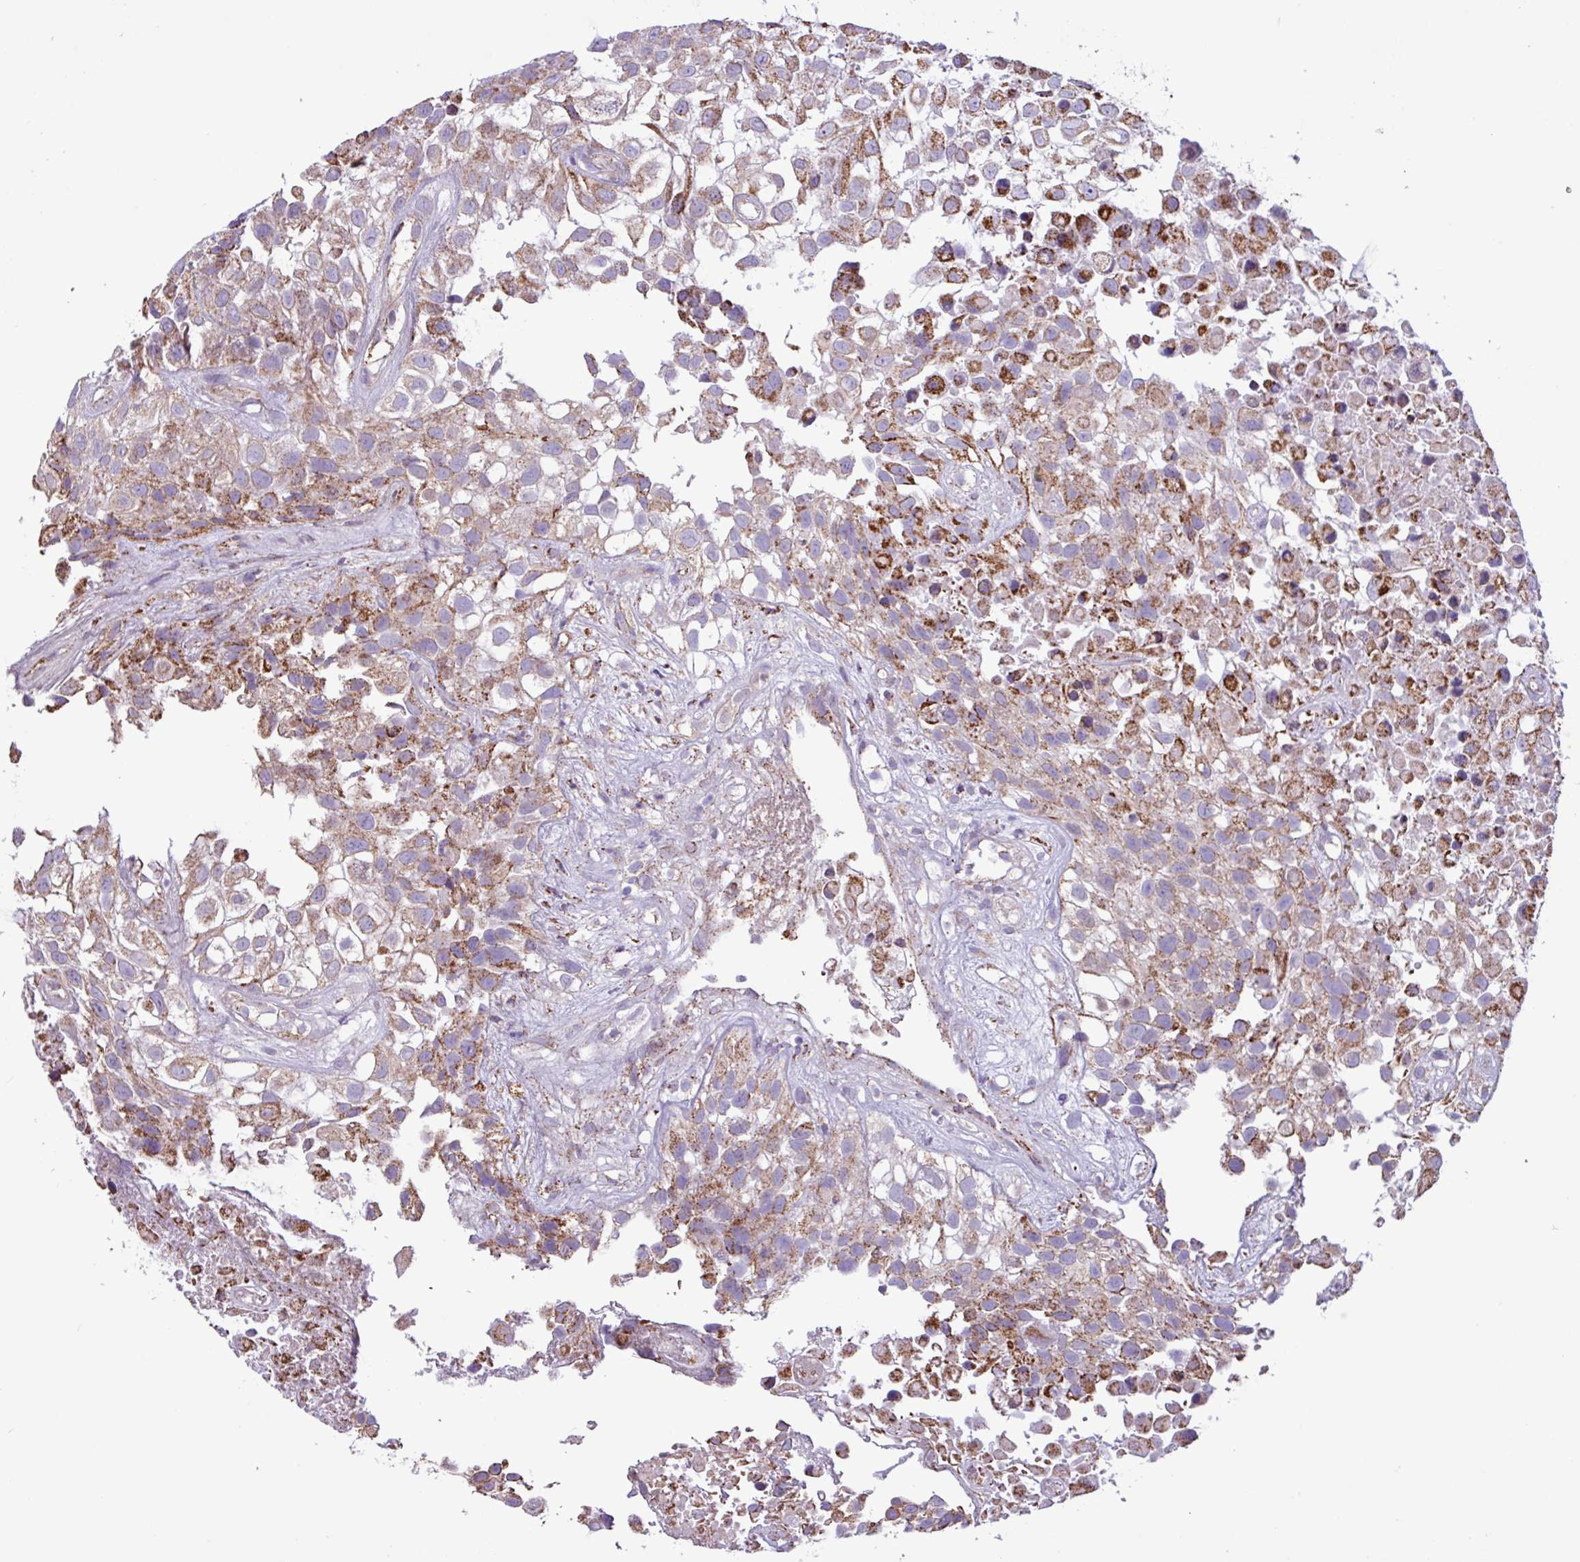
{"staining": {"intensity": "moderate", "quantity": "25%-75%", "location": "cytoplasmic/membranous"}, "tissue": "urothelial cancer", "cell_type": "Tumor cells", "image_type": "cancer", "snomed": [{"axis": "morphology", "description": "Urothelial carcinoma, High grade"}, {"axis": "topography", "description": "Urinary bladder"}], "caption": "Brown immunohistochemical staining in human urothelial carcinoma (high-grade) displays moderate cytoplasmic/membranous expression in about 25%-75% of tumor cells.", "gene": "RTL3", "patient": {"sex": "male", "age": 56}}